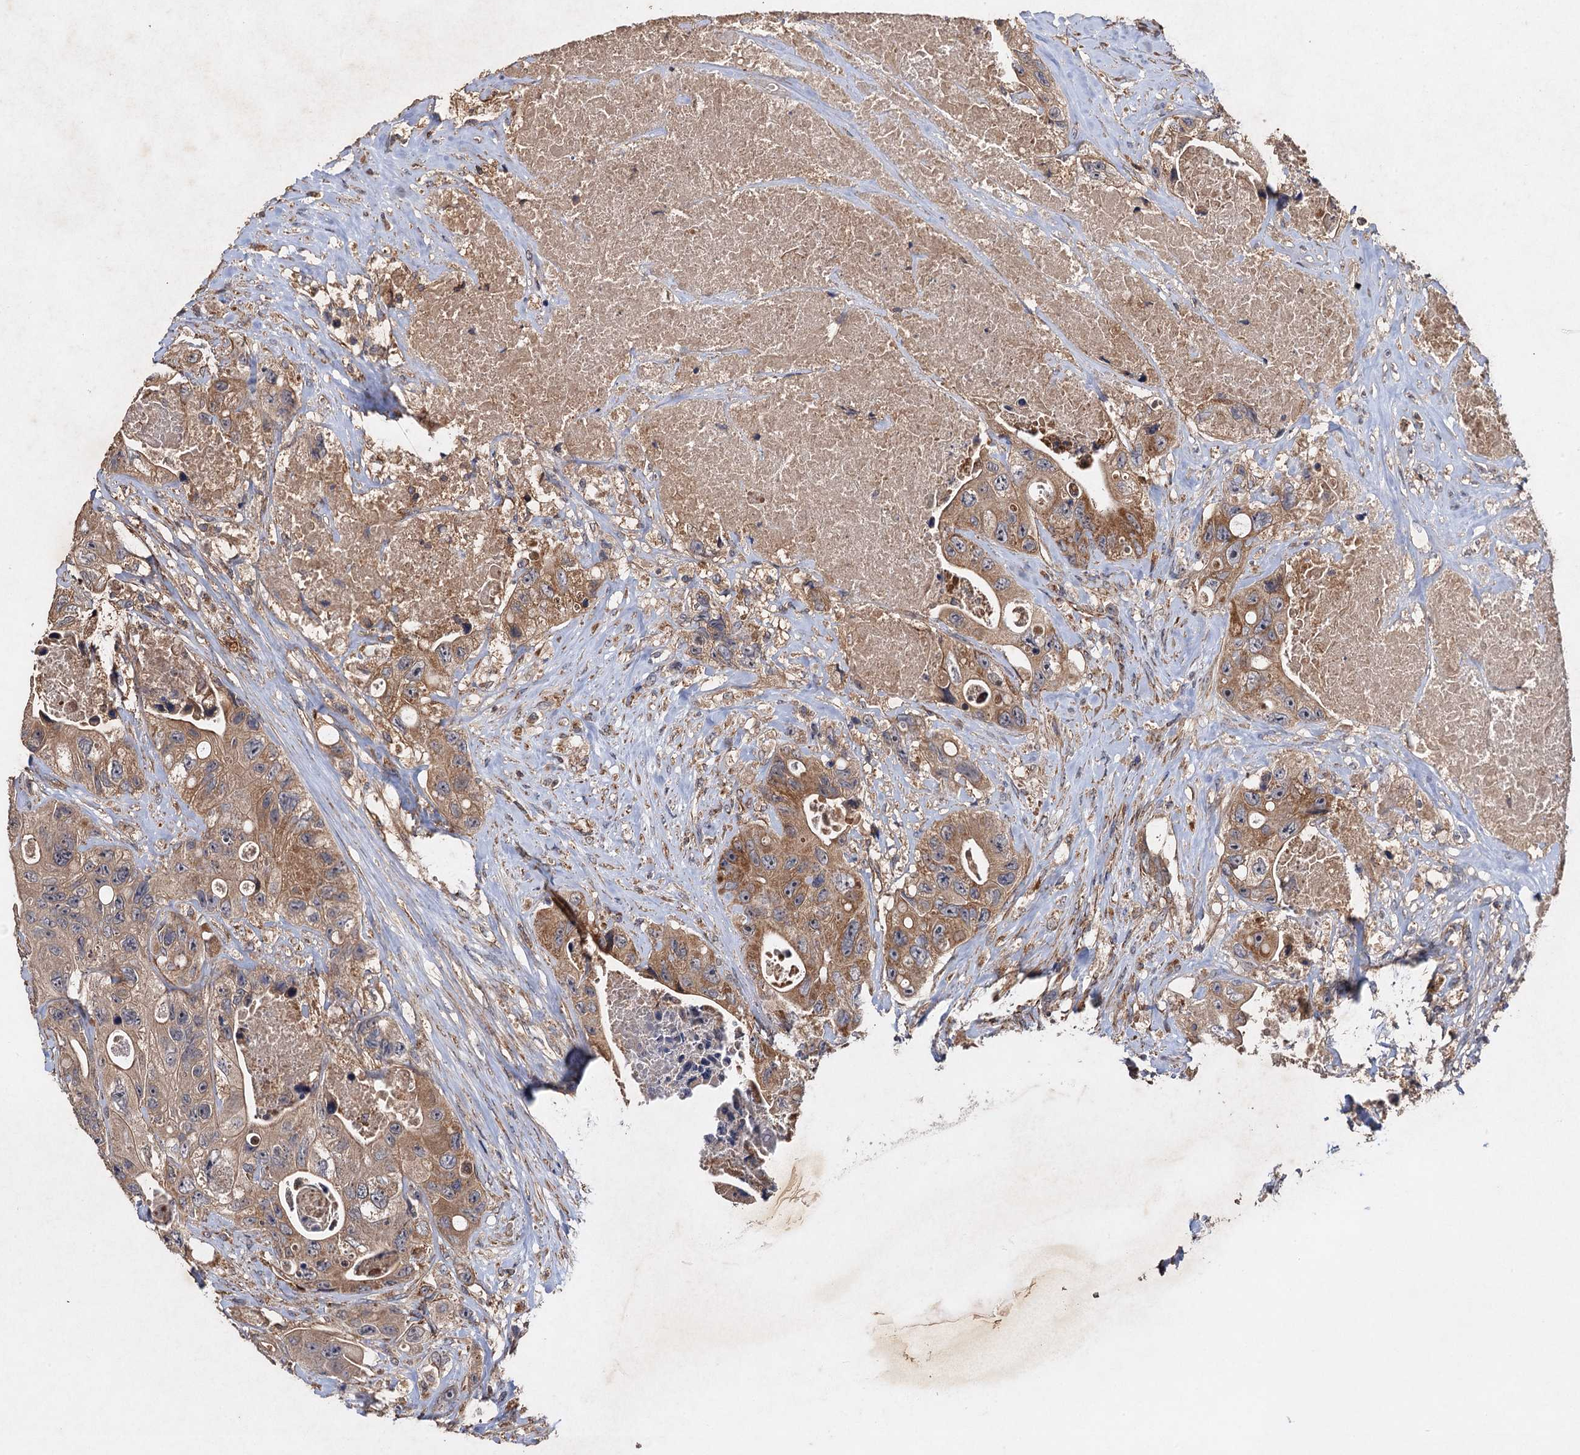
{"staining": {"intensity": "moderate", "quantity": "25%-75%", "location": "cytoplasmic/membranous"}, "tissue": "colorectal cancer", "cell_type": "Tumor cells", "image_type": "cancer", "snomed": [{"axis": "morphology", "description": "Adenocarcinoma, NOS"}, {"axis": "topography", "description": "Colon"}], "caption": "Adenocarcinoma (colorectal) stained with DAB (3,3'-diaminobenzidine) immunohistochemistry (IHC) exhibits medium levels of moderate cytoplasmic/membranous positivity in approximately 25%-75% of tumor cells.", "gene": "NDUFA13", "patient": {"sex": "female", "age": 46}}